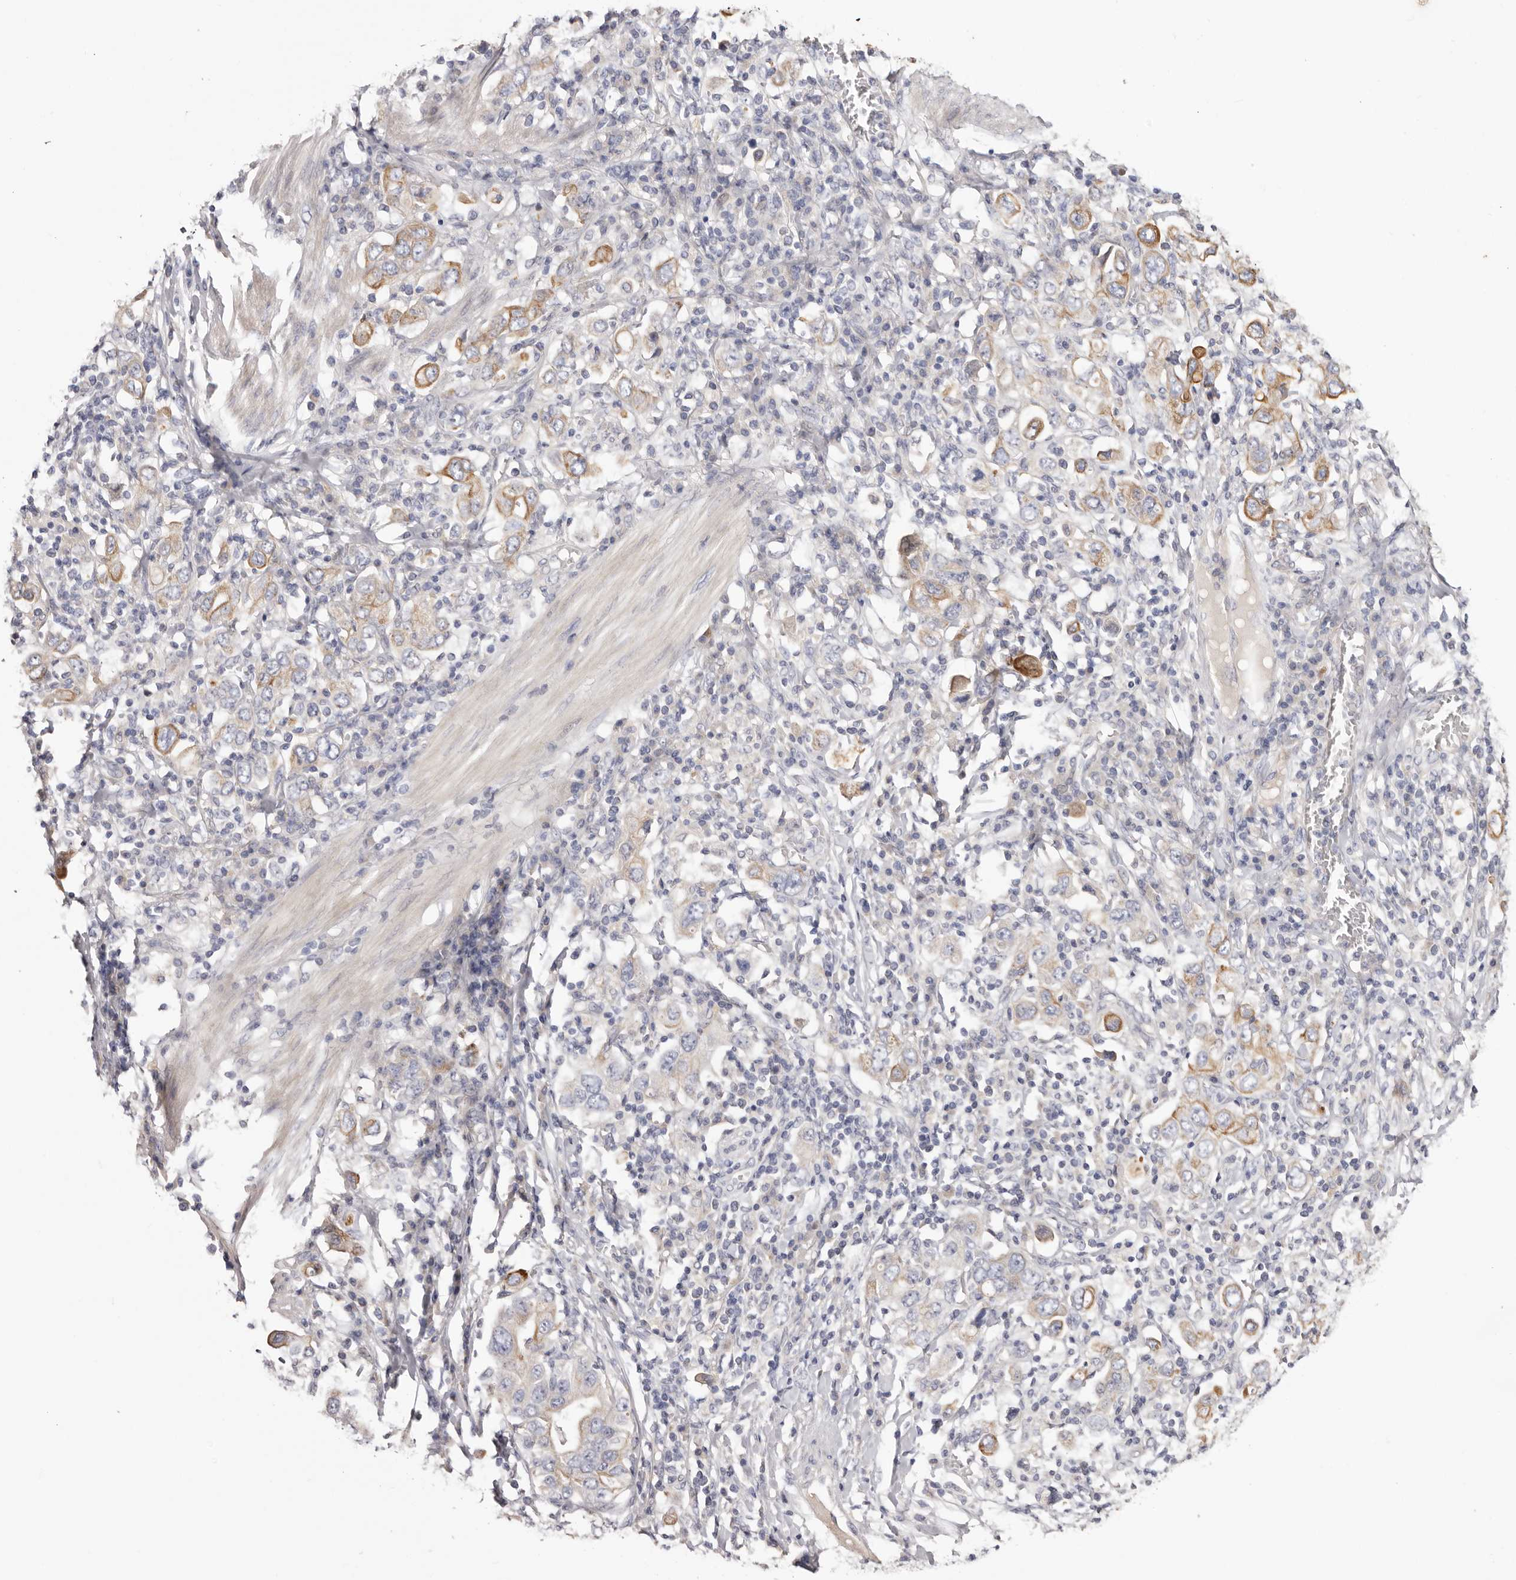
{"staining": {"intensity": "moderate", "quantity": "25%-75%", "location": "cytoplasmic/membranous"}, "tissue": "stomach cancer", "cell_type": "Tumor cells", "image_type": "cancer", "snomed": [{"axis": "morphology", "description": "Adenocarcinoma, NOS"}, {"axis": "topography", "description": "Stomach, upper"}], "caption": "An immunohistochemistry histopathology image of neoplastic tissue is shown. Protein staining in brown highlights moderate cytoplasmic/membranous positivity in stomach cancer (adenocarcinoma) within tumor cells.", "gene": "STK16", "patient": {"sex": "male", "age": 62}}